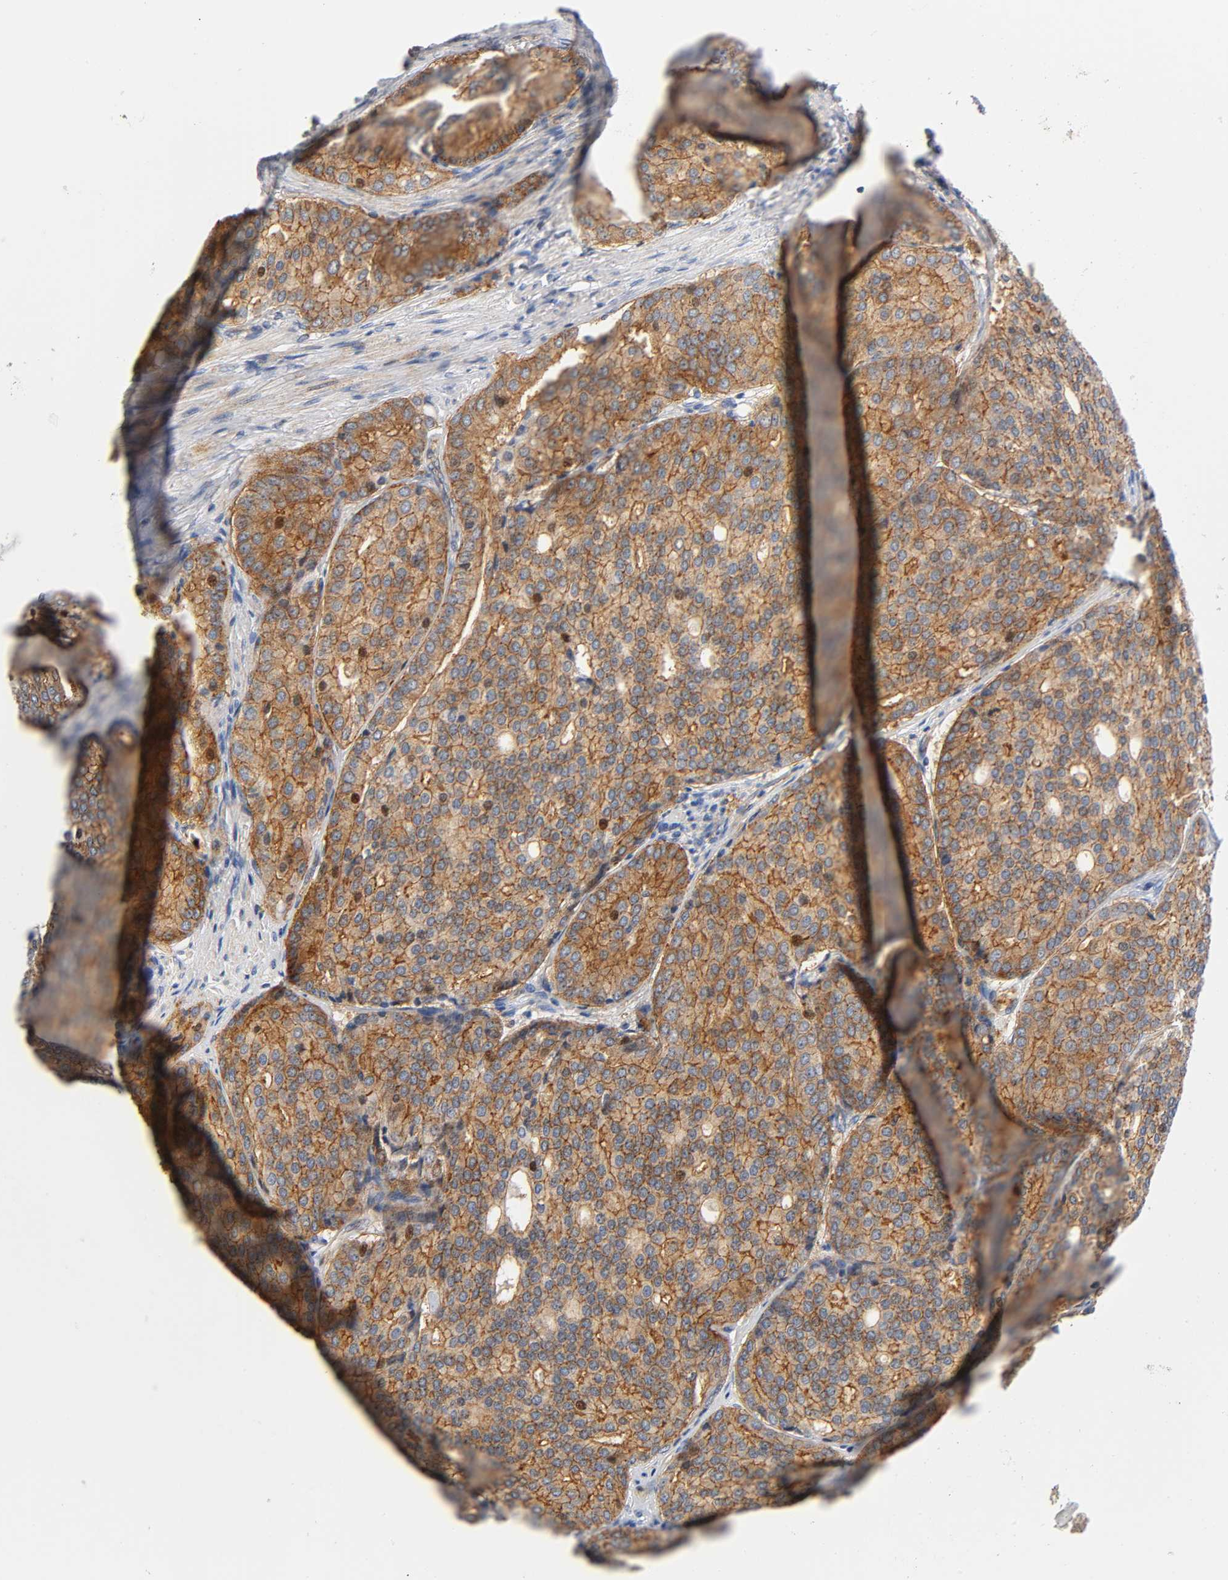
{"staining": {"intensity": "strong", "quantity": ">75%", "location": "cytoplasmic/membranous"}, "tissue": "prostate cancer", "cell_type": "Tumor cells", "image_type": "cancer", "snomed": [{"axis": "morphology", "description": "Adenocarcinoma, High grade"}, {"axis": "topography", "description": "Prostate"}], "caption": "Immunohistochemical staining of prostate cancer (adenocarcinoma (high-grade)) reveals high levels of strong cytoplasmic/membranous positivity in approximately >75% of tumor cells.", "gene": "CD2AP", "patient": {"sex": "male", "age": 64}}